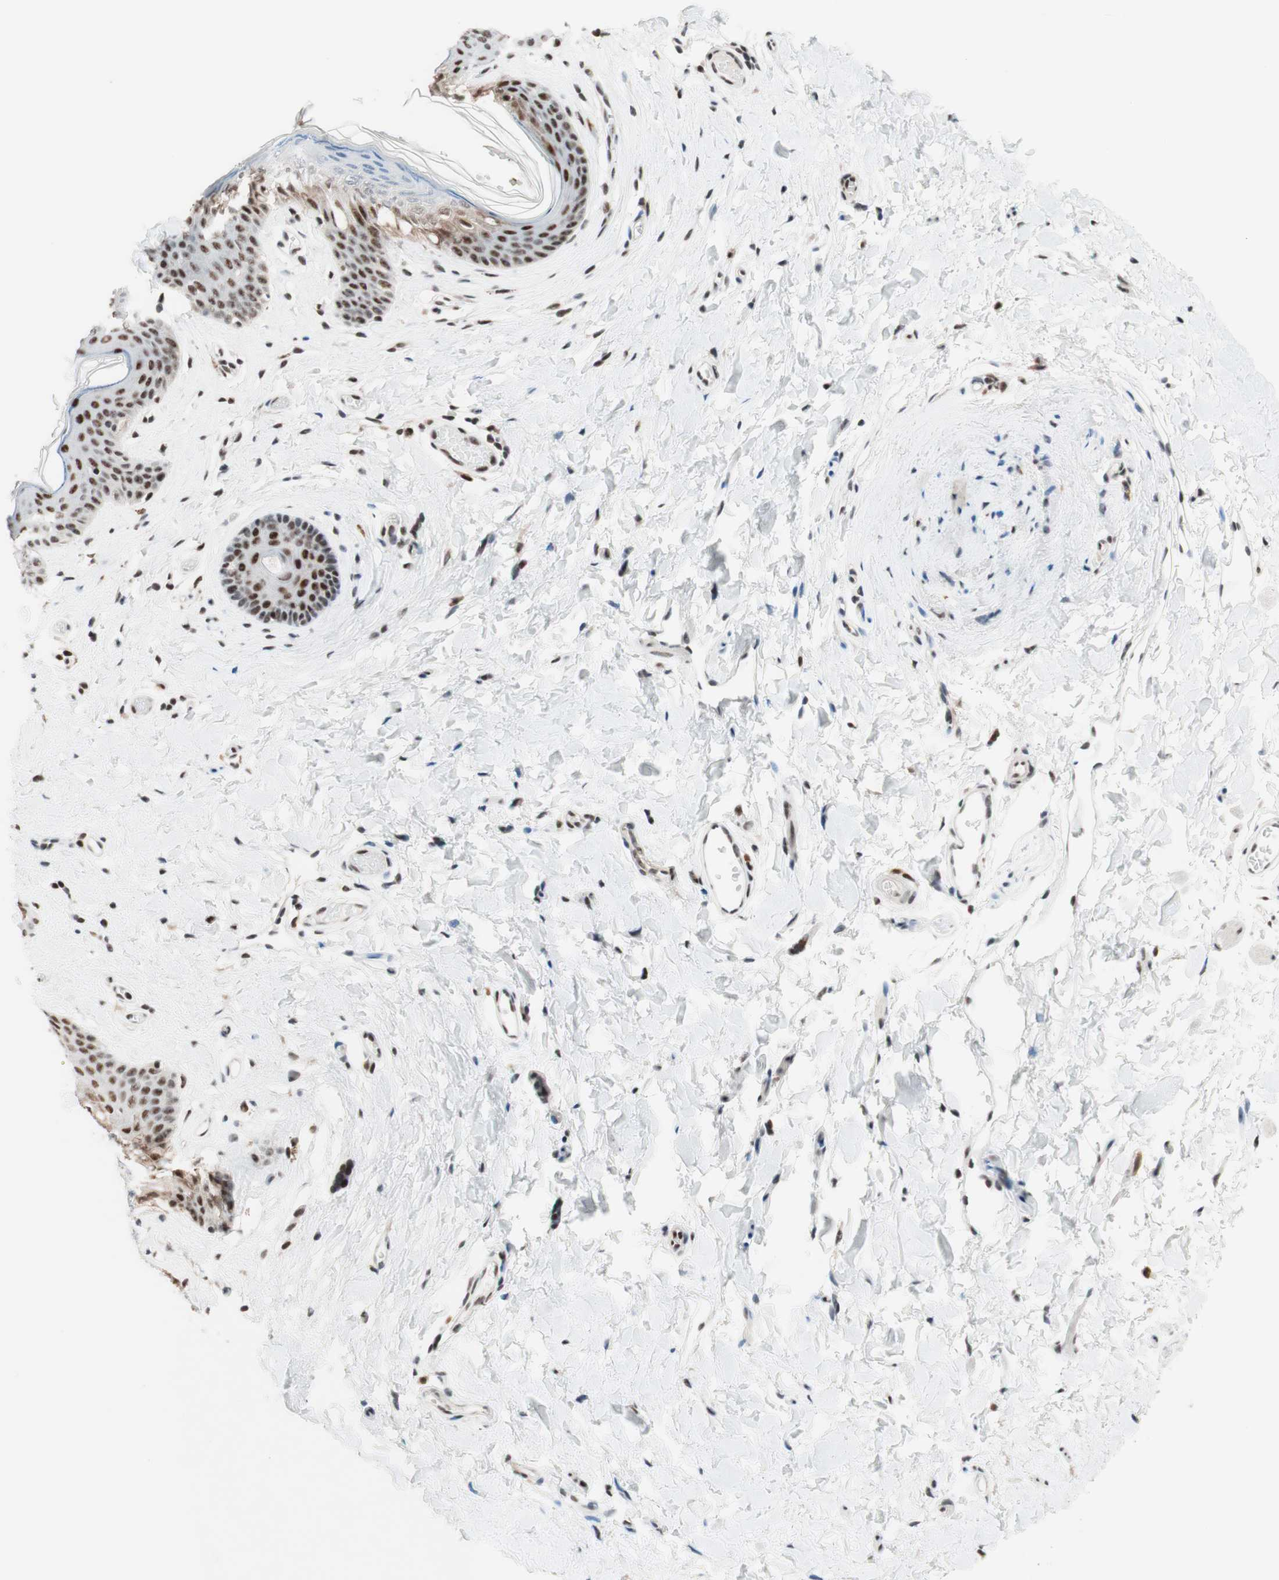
{"staining": {"intensity": "strong", "quantity": ">75%", "location": "nuclear"}, "tissue": "skin", "cell_type": "Epidermal cells", "image_type": "normal", "snomed": [{"axis": "morphology", "description": "Normal tissue, NOS"}, {"axis": "morphology", "description": "Inflammation, NOS"}, {"axis": "topography", "description": "Vulva"}], "caption": "A brown stain labels strong nuclear expression of a protein in epidermal cells of unremarkable human skin. The protein of interest is stained brown, and the nuclei are stained in blue (DAB IHC with brightfield microscopy, high magnification).", "gene": "PRPF19", "patient": {"sex": "female", "age": 84}}